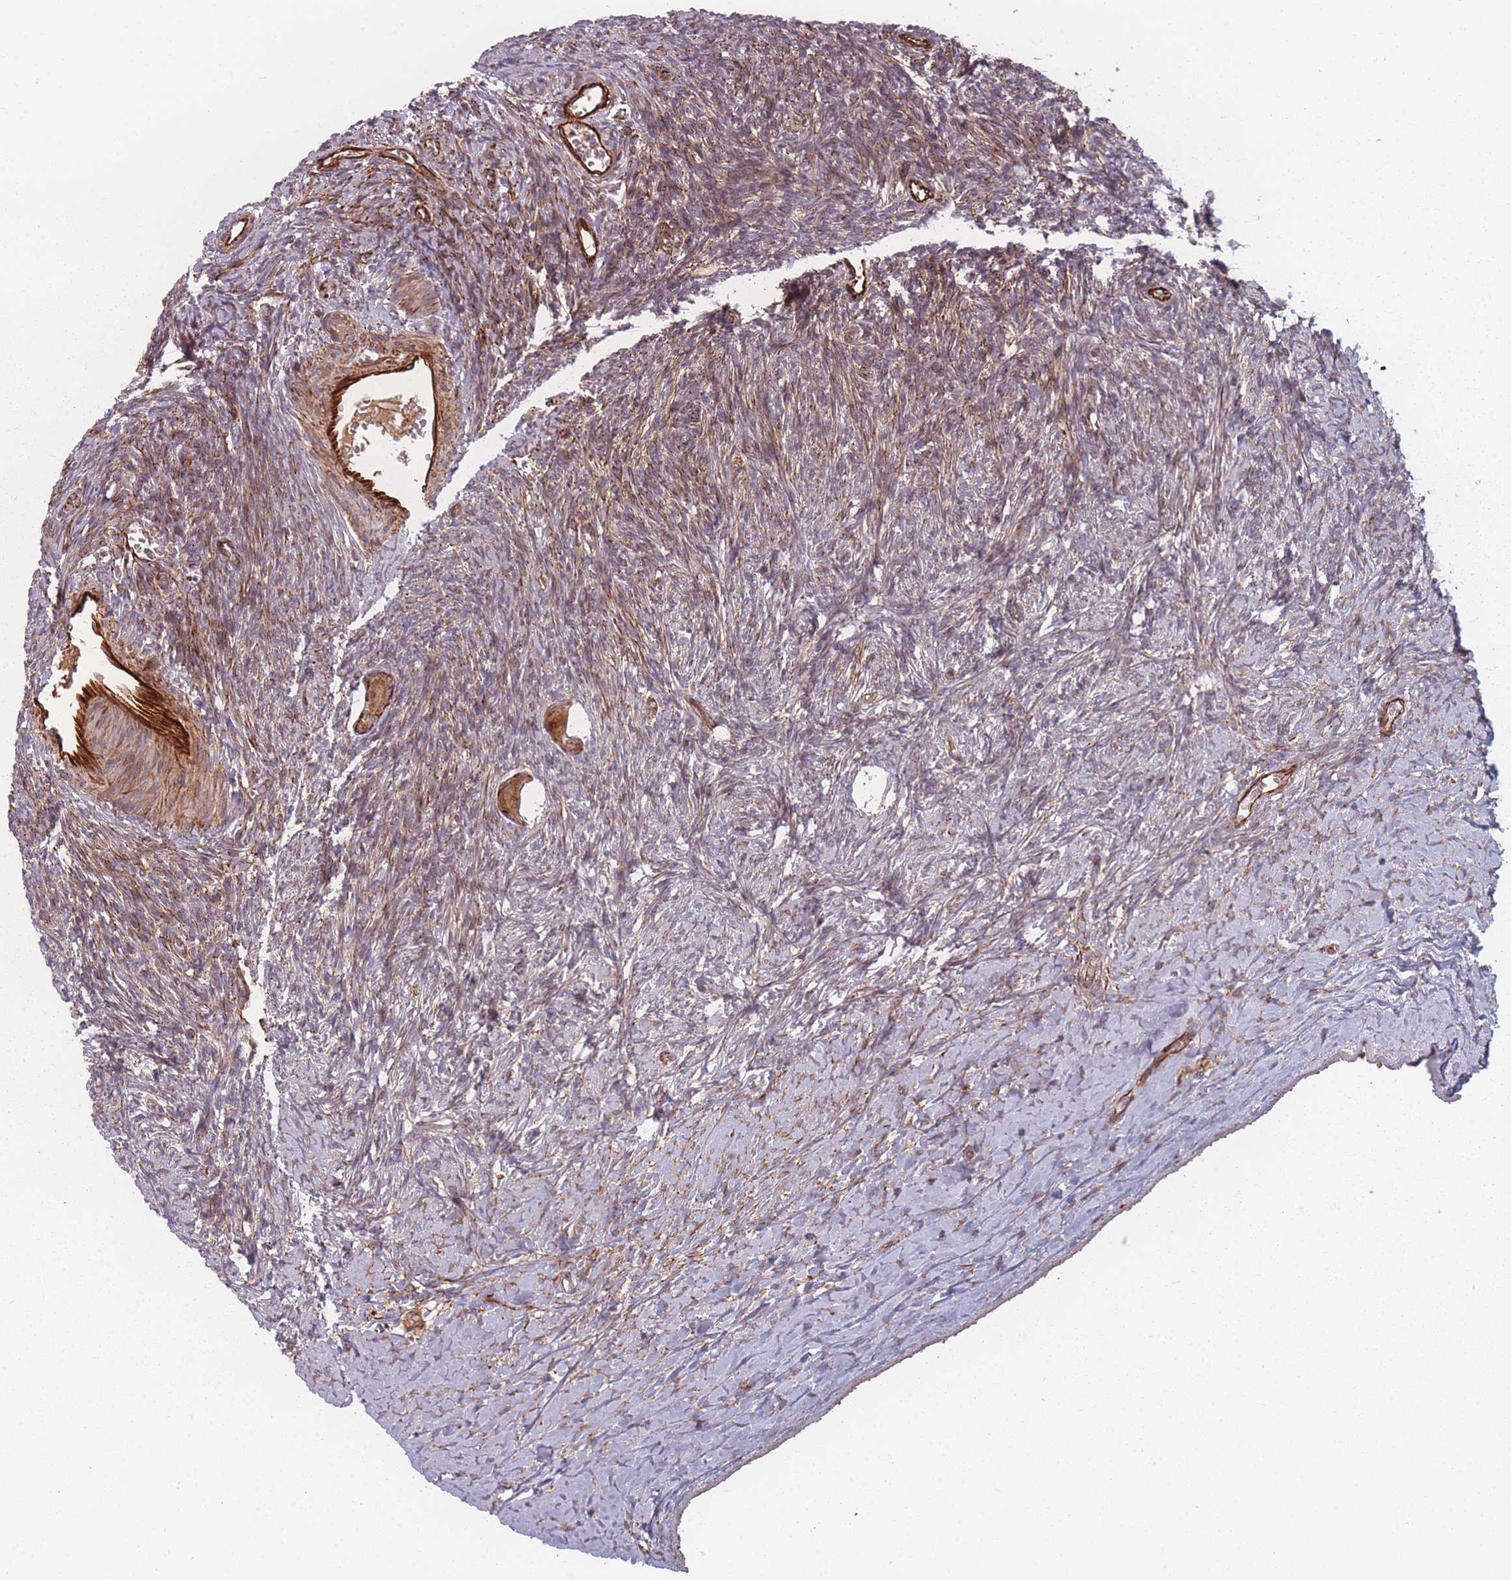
{"staining": {"intensity": "moderate", "quantity": ">75%", "location": "cytoplasmic/membranous"}, "tissue": "ovary", "cell_type": "Follicle cells", "image_type": "normal", "snomed": [{"axis": "morphology", "description": "Normal tissue, NOS"}, {"axis": "morphology", "description": "Developmental malformation"}, {"axis": "topography", "description": "Ovary"}], "caption": "Approximately >75% of follicle cells in unremarkable human ovary exhibit moderate cytoplasmic/membranous protein staining as visualized by brown immunohistochemical staining.", "gene": "EEF1AKMT2", "patient": {"sex": "female", "age": 39}}